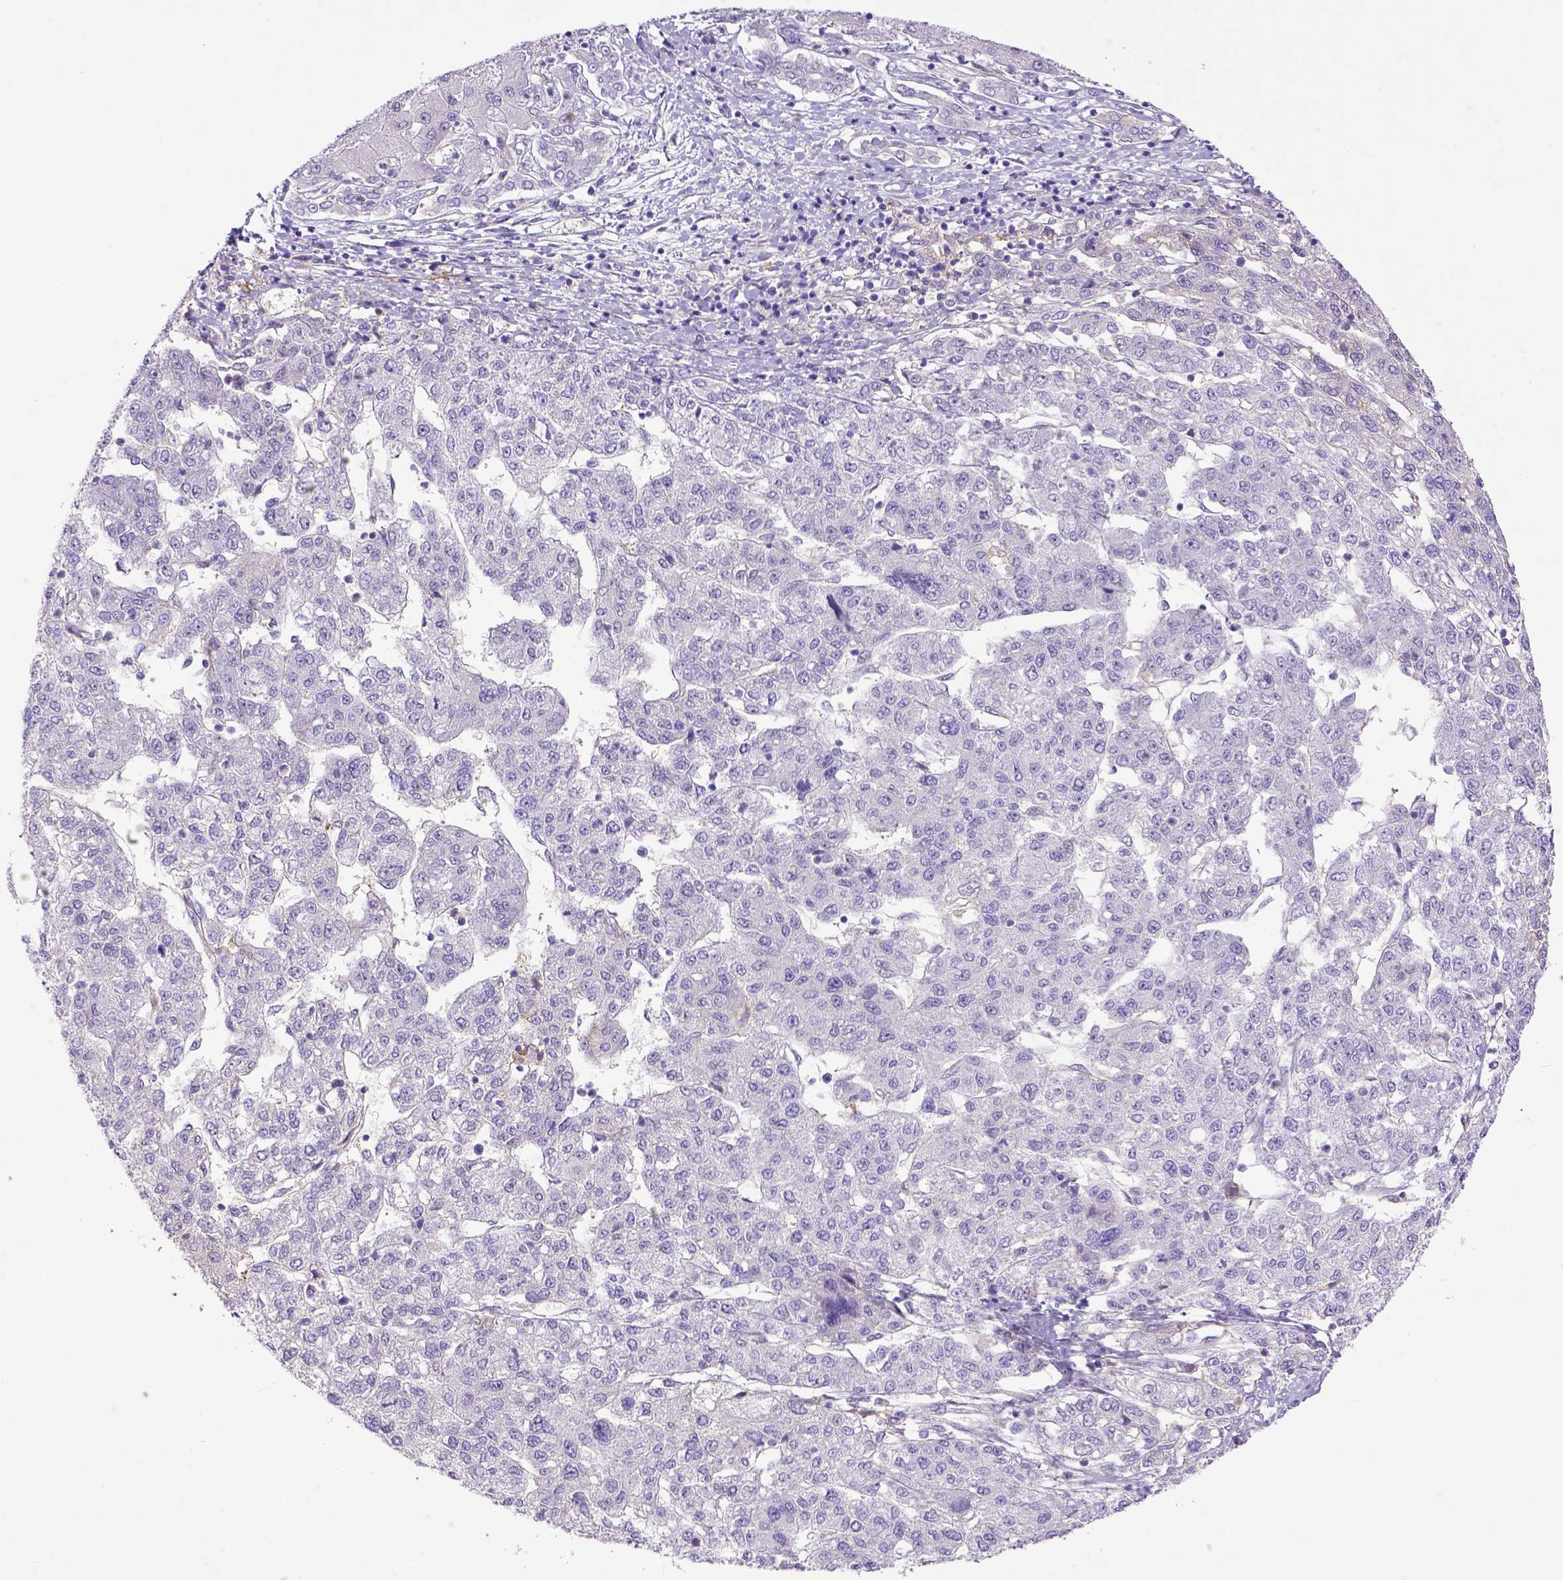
{"staining": {"intensity": "negative", "quantity": "none", "location": "none"}, "tissue": "liver cancer", "cell_type": "Tumor cells", "image_type": "cancer", "snomed": [{"axis": "morphology", "description": "Carcinoma, Hepatocellular, NOS"}, {"axis": "topography", "description": "Liver"}], "caption": "Immunohistochemistry (IHC) histopathology image of neoplastic tissue: liver cancer stained with DAB (3,3'-diaminobenzidine) shows no significant protein staining in tumor cells.", "gene": "CD40", "patient": {"sex": "male", "age": 56}}